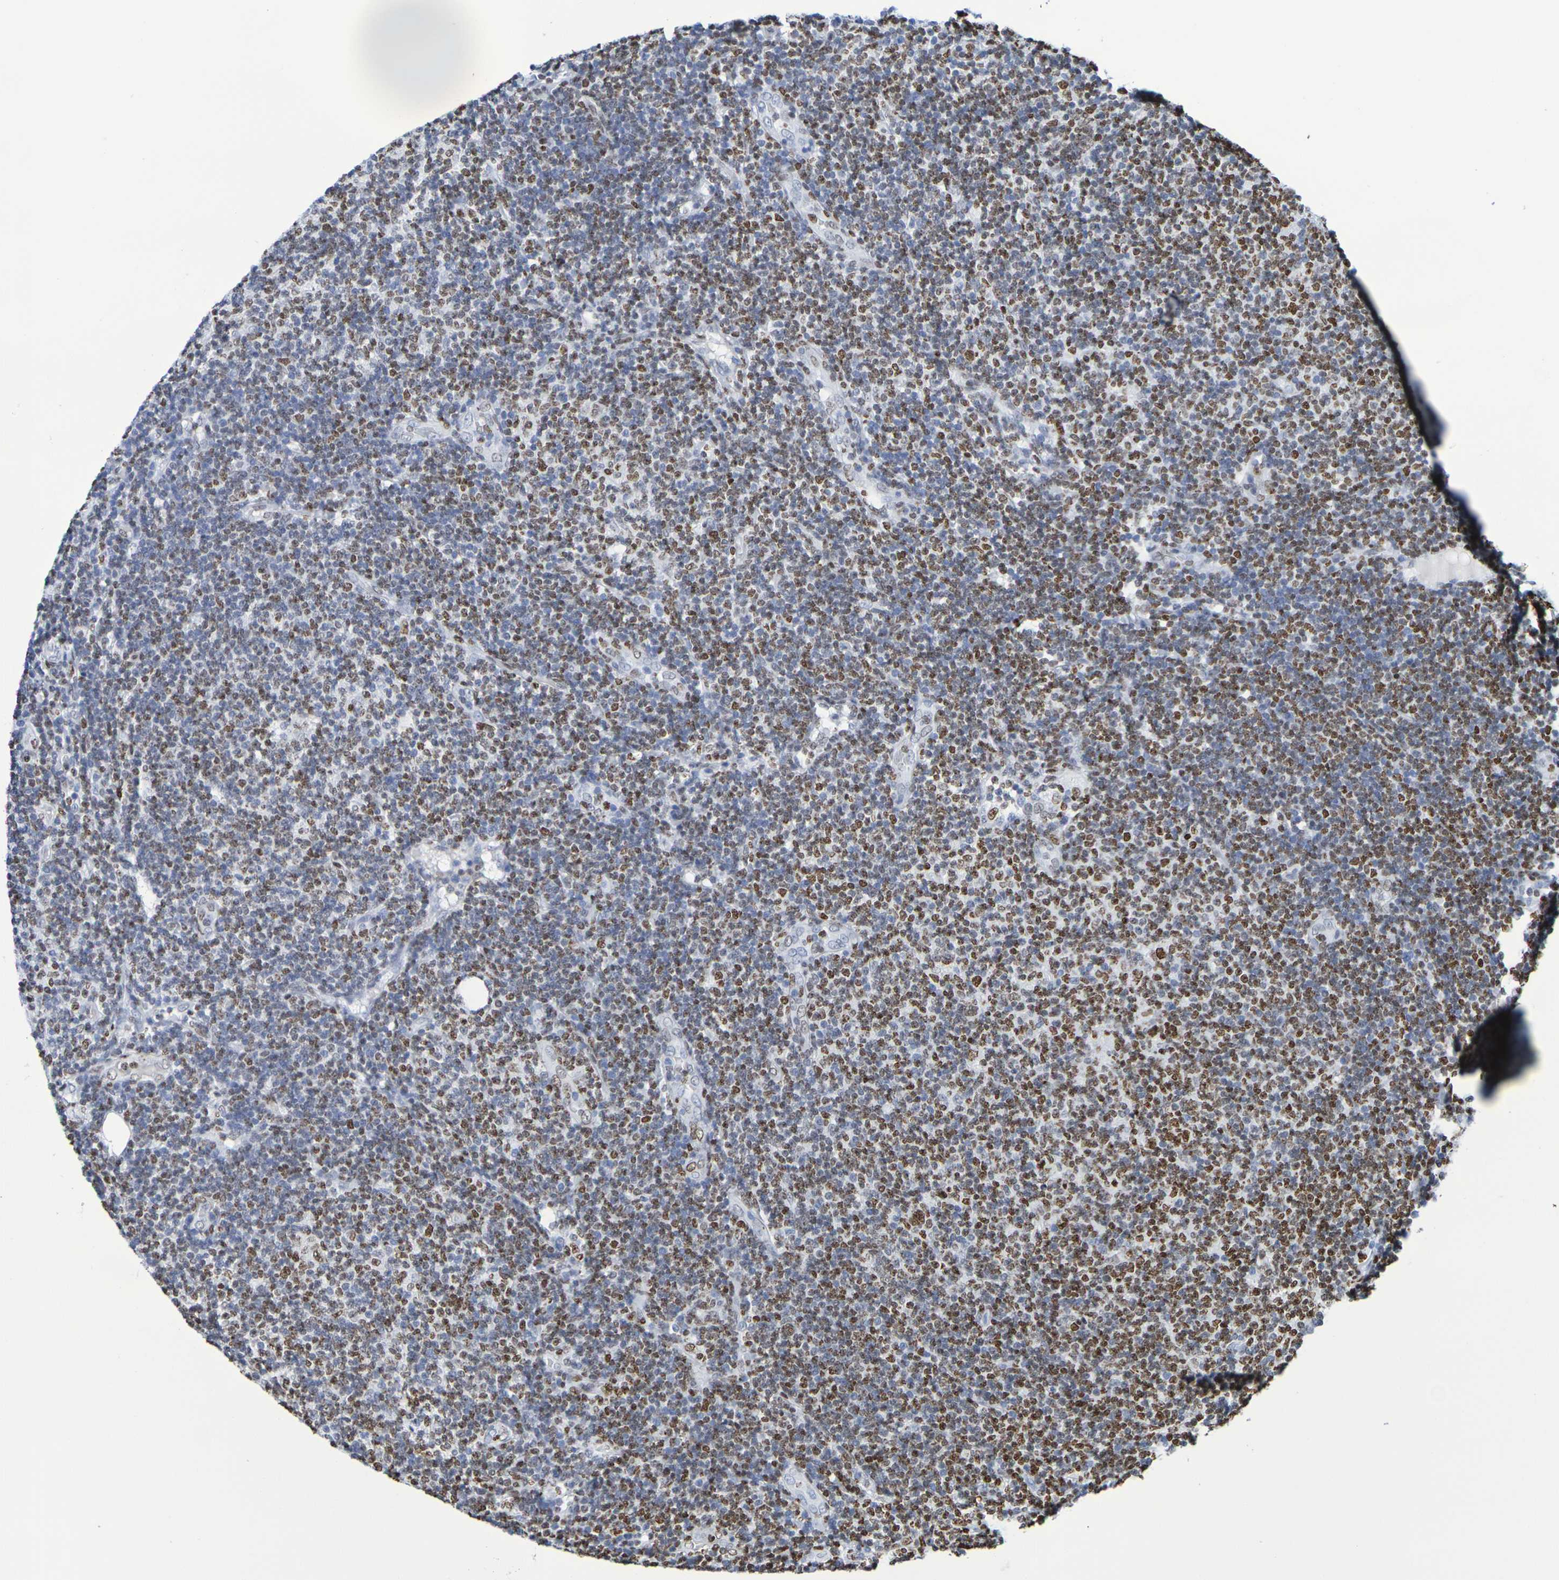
{"staining": {"intensity": "moderate", "quantity": "25%-75%", "location": "nuclear"}, "tissue": "lymphoma", "cell_type": "Tumor cells", "image_type": "cancer", "snomed": [{"axis": "morphology", "description": "Malignant lymphoma, non-Hodgkin's type, Low grade"}, {"axis": "topography", "description": "Lymph node"}], "caption": "Tumor cells demonstrate medium levels of moderate nuclear positivity in about 25%-75% of cells in malignant lymphoma, non-Hodgkin's type (low-grade).", "gene": "H1-5", "patient": {"sex": "male", "age": 83}}